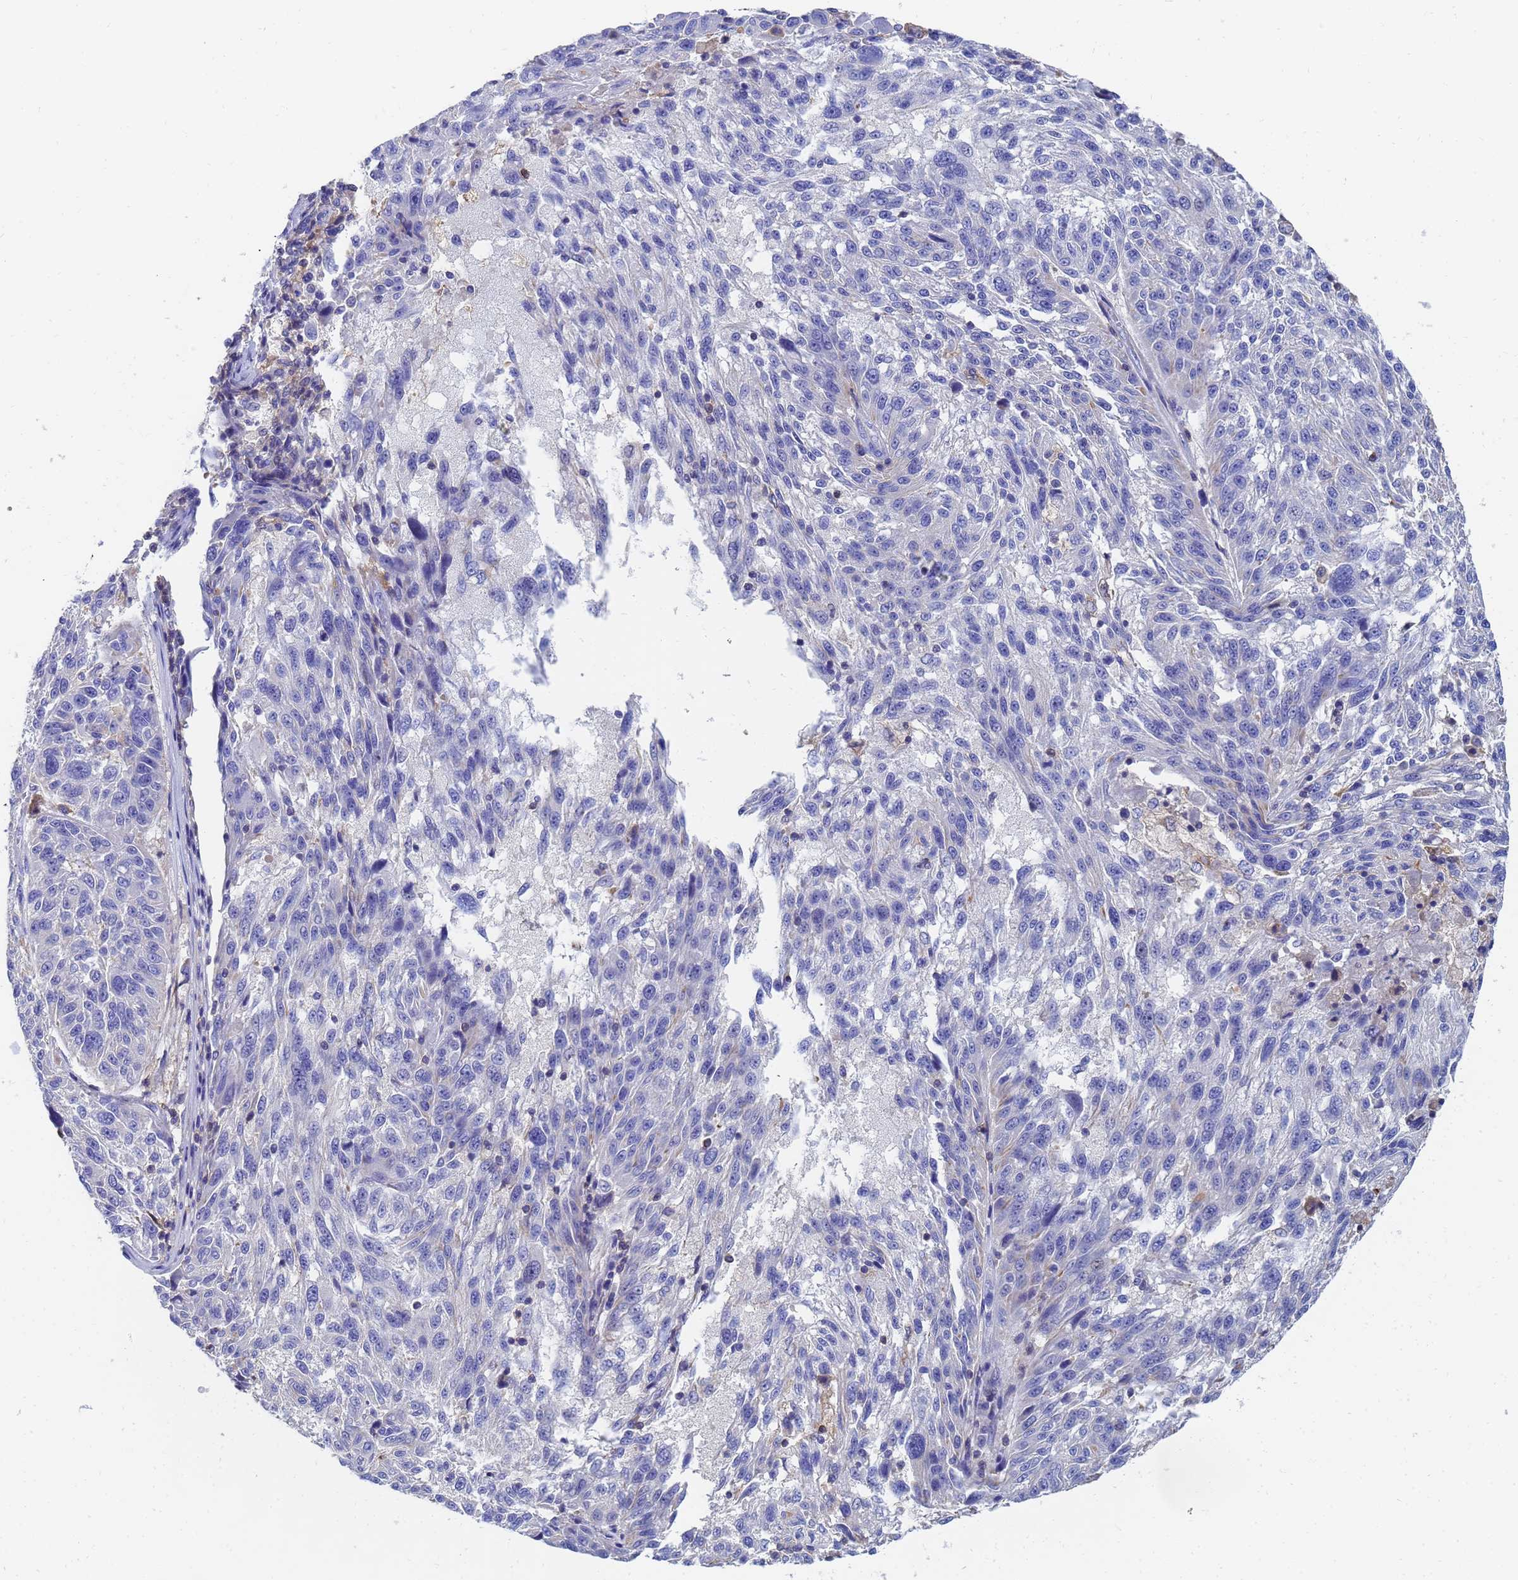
{"staining": {"intensity": "negative", "quantity": "none", "location": "none"}, "tissue": "melanoma", "cell_type": "Tumor cells", "image_type": "cancer", "snomed": [{"axis": "morphology", "description": "Malignant melanoma, NOS"}, {"axis": "topography", "description": "Skin"}], "caption": "Immunohistochemistry of human melanoma displays no positivity in tumor cells.", "gene": "GCHFR", "patient": {"sex": "male", "age": 53}}